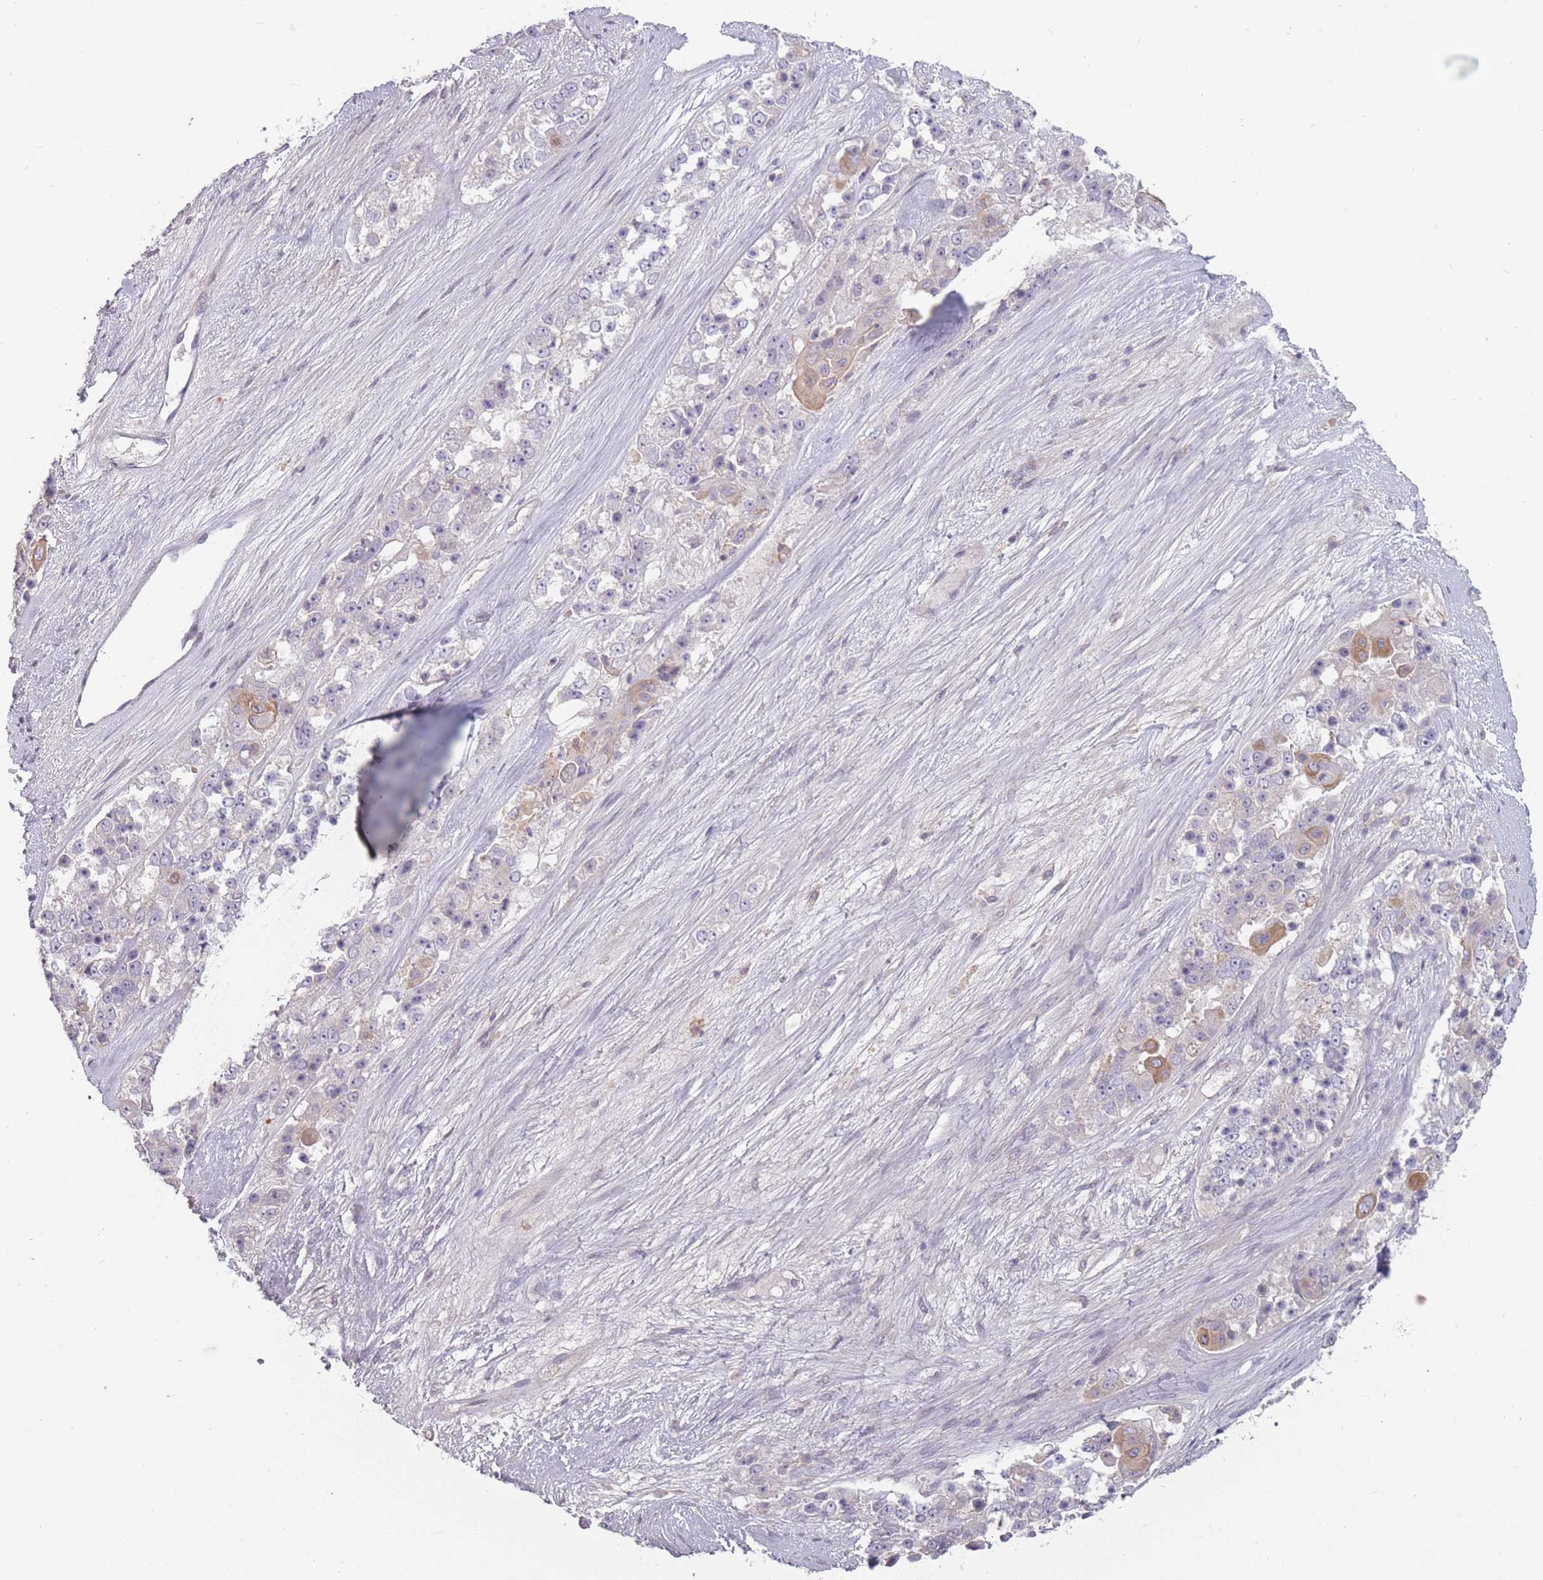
{"staining": {"intensity": "moderate", "quantity": "<25%", "location": "cytoplasmic/membranous"}, "tissue": "ovarian cancer", "cell_type": "Tumor cells", "image_type": "cancer", "snomed": [{"axis": "morphology", "description": "Carcinoma, endometroid"}, {"axis": "topography", "description": "Ovary"}], "caption": "Immunohistochemistry (DAB) staining of ovarian endometroid carcinoma exhibits moderate cytoplasmic/membranous protein expression in approximately <25% of tumor cells.", "gene": "TET3", "patient": {"sex": "female", "age": 51}}